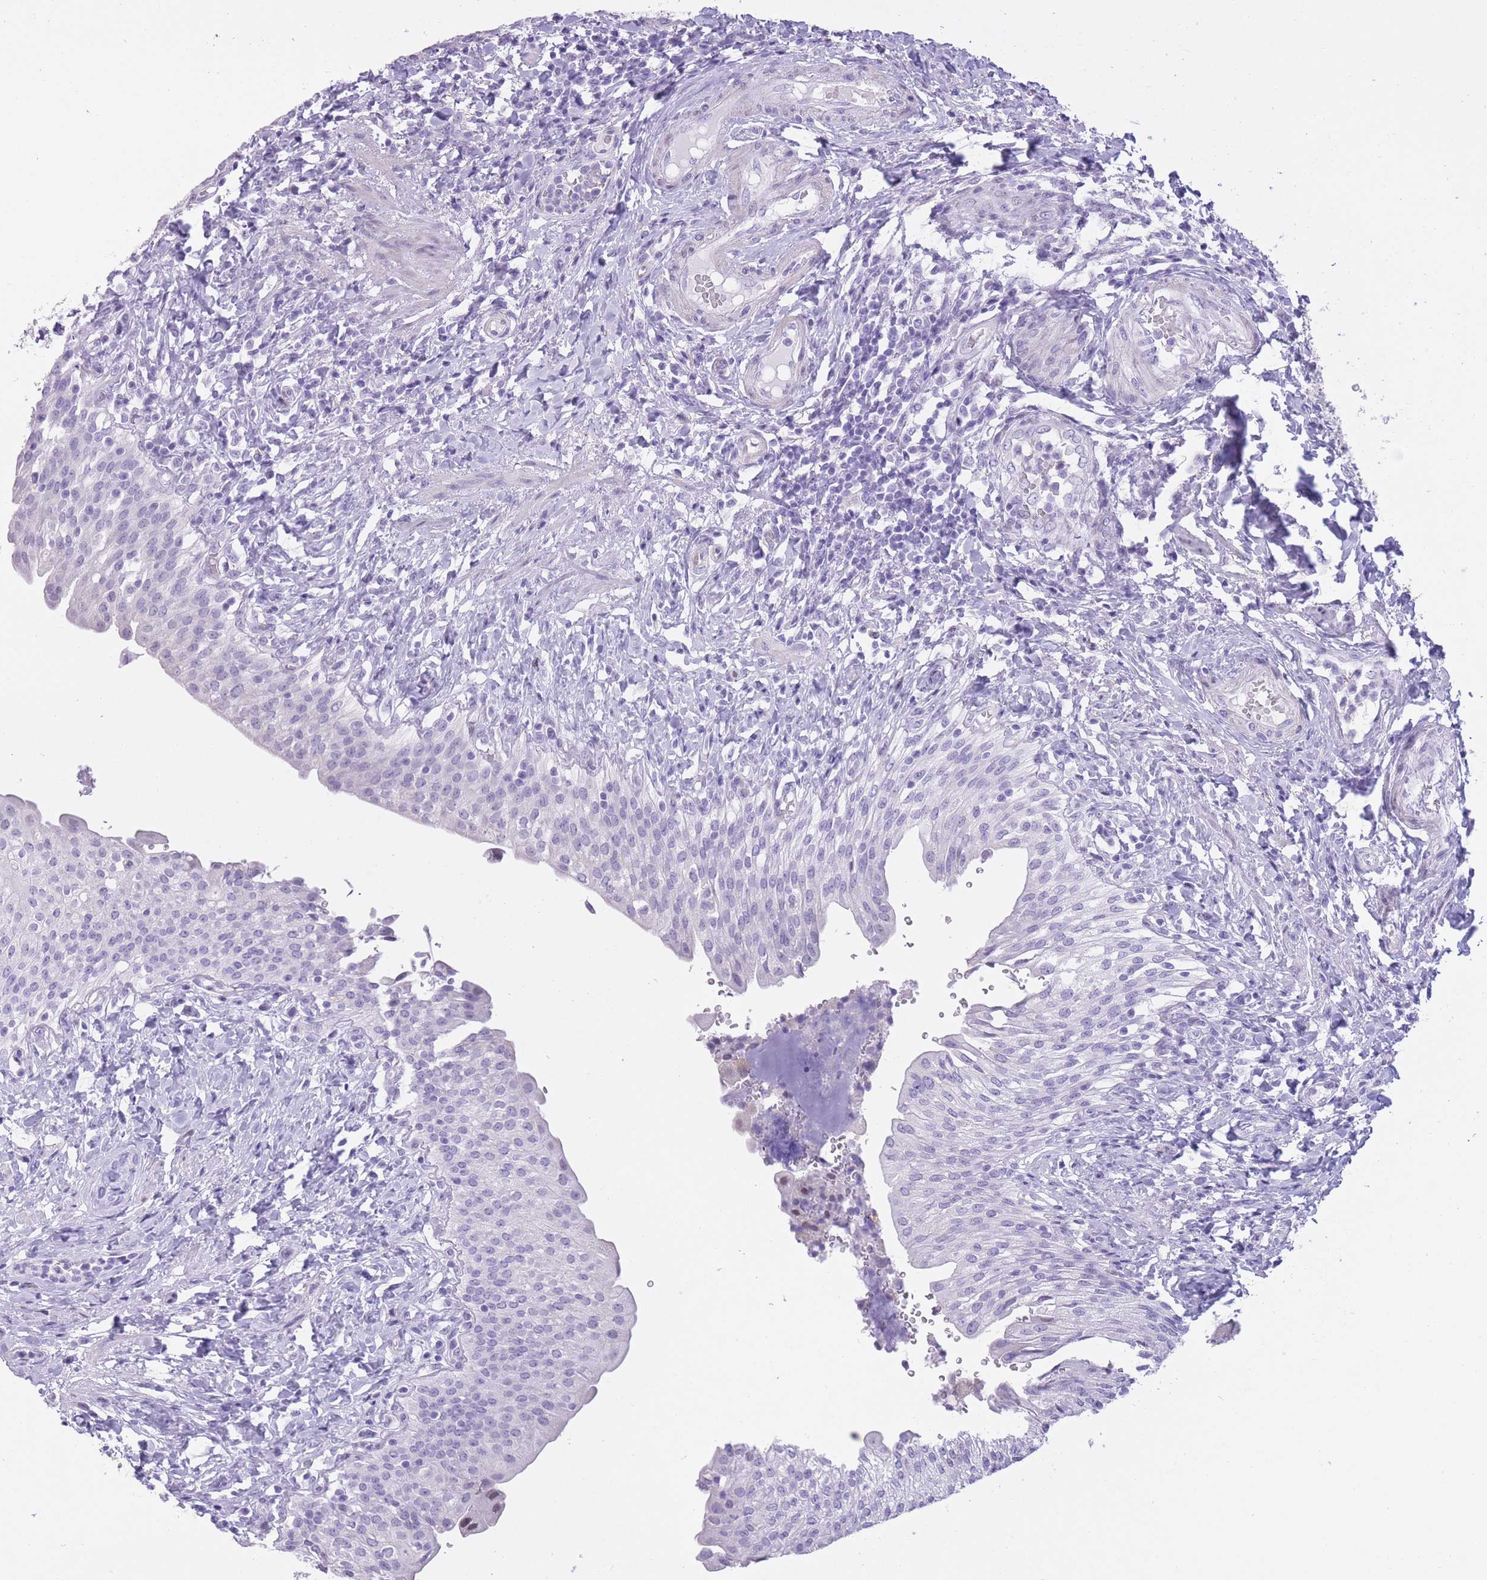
{"staining": {"intensity": "negative", "quantity": "none", "location": "none"}, "tissue": "urinary bladder", "cell_type": "Urothelial cells", "image_type": "normal", "snomed": [{"axis": "morphology", "description": "Normal tissue, NOS"}, {"axis": "morphology", "description": "Inflammation, NOS"}, {"axis": "topography", "description": "Urinary bladder"}], "caption": "Immunohistochemistry (IHC) image of unremarkable human urinary bladder stained for a protein (brown), which demonstrates no expression in urothelial cells.", "gene": "WDR70", "patient": {"sex": "male", "age": 64}}